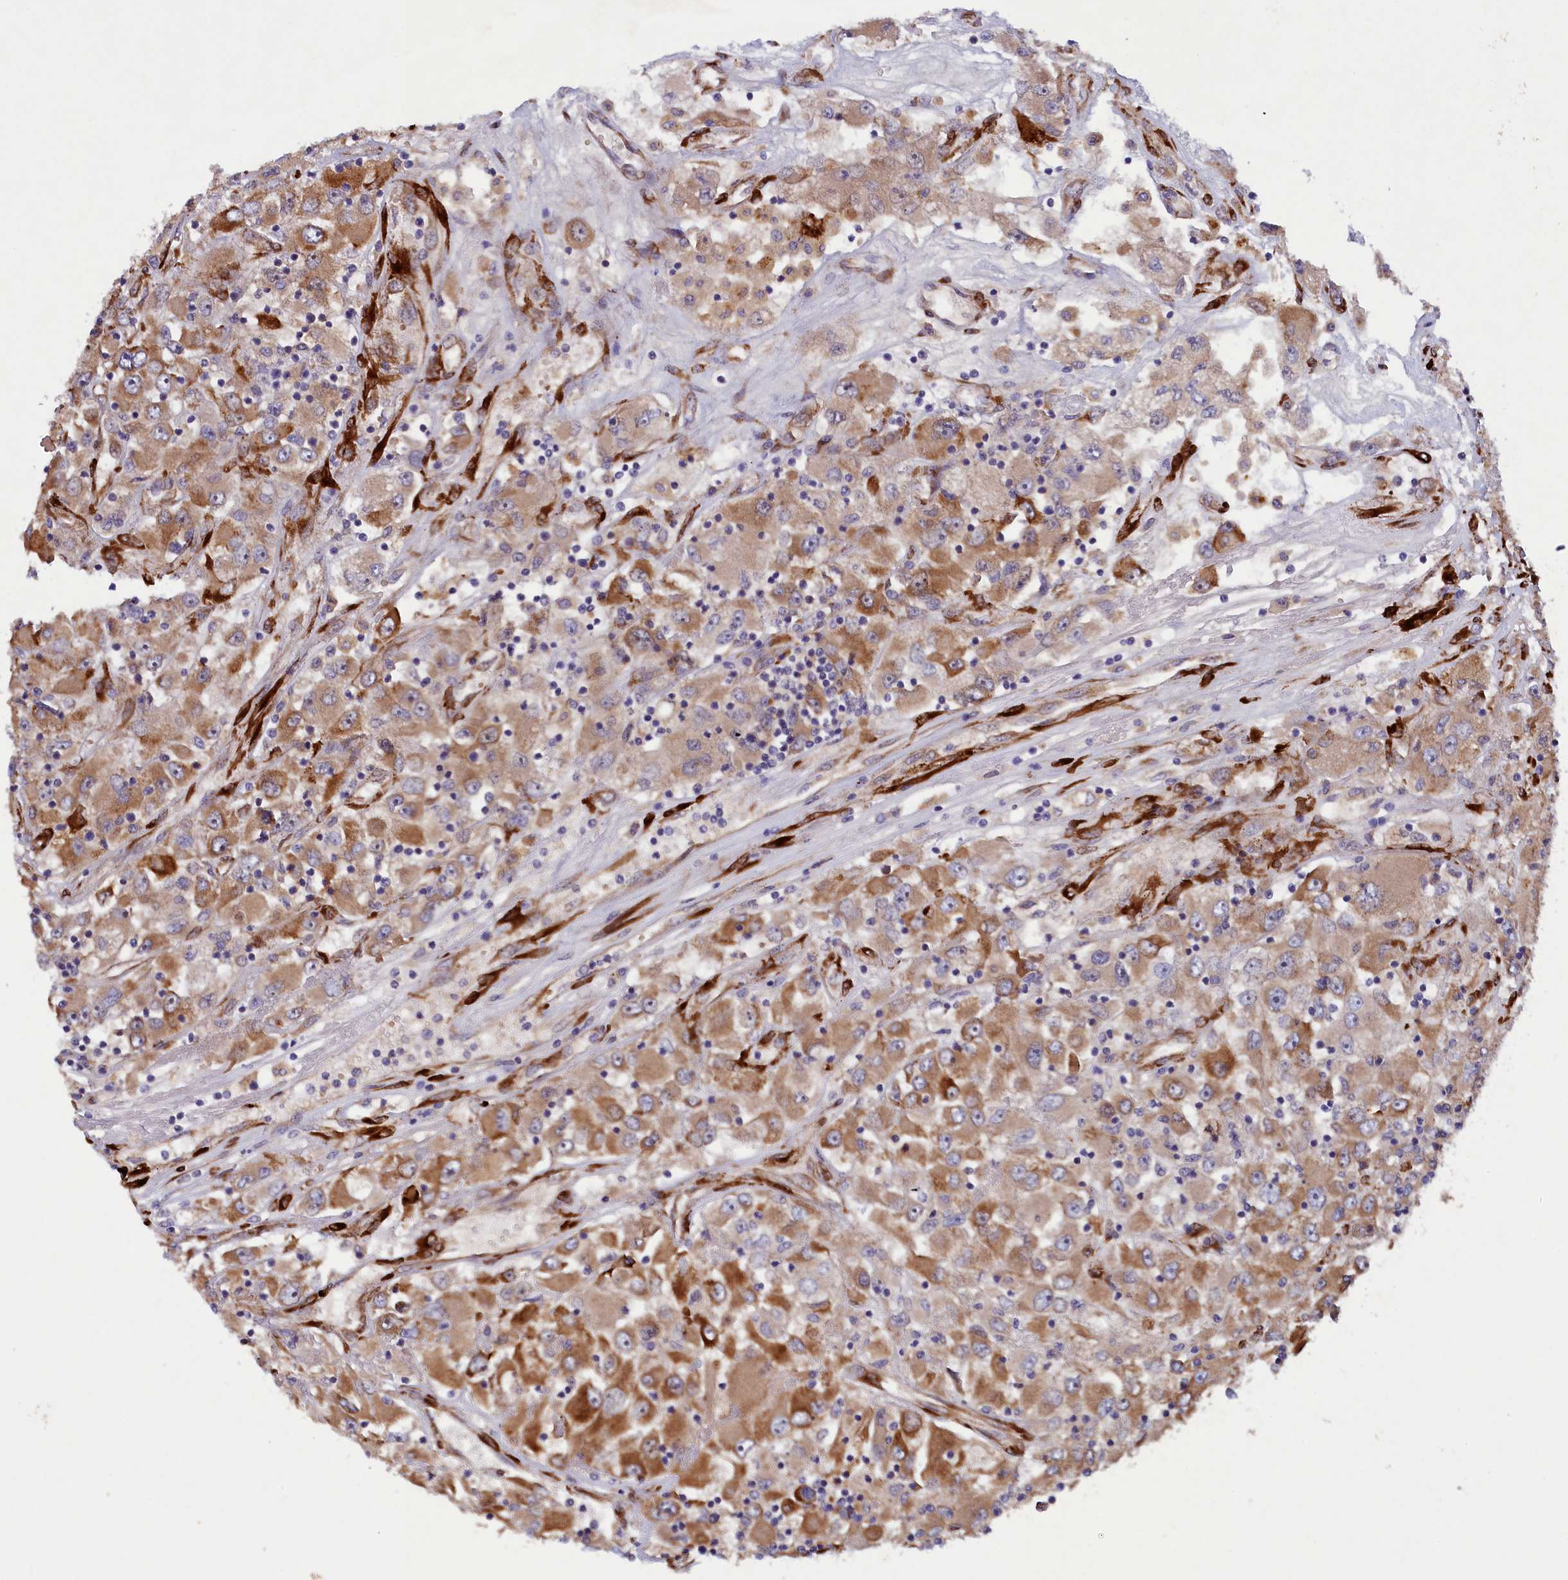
{"staining": {"intensity": "moderate", "quantity": ">75%", "location": "cytoplasmic/membranous"}, "tissue": "renal cancer", "cell_type": "Tumor cells", "image_type": "cancer", "snomed": [{"axis": "morphology", "description": "Adenocarcinoma, NOS"}, {"axis": "topography", "description": "Kidney"}], "caption": "Immunohistochemical staining of renal adenocarcinoma reveals moderate cytoplasmic/membranous protein expression in approximately >75% of tumor cells.", "gene": "ARRDC4", "patient": {"sex": "female", "age": 52}}